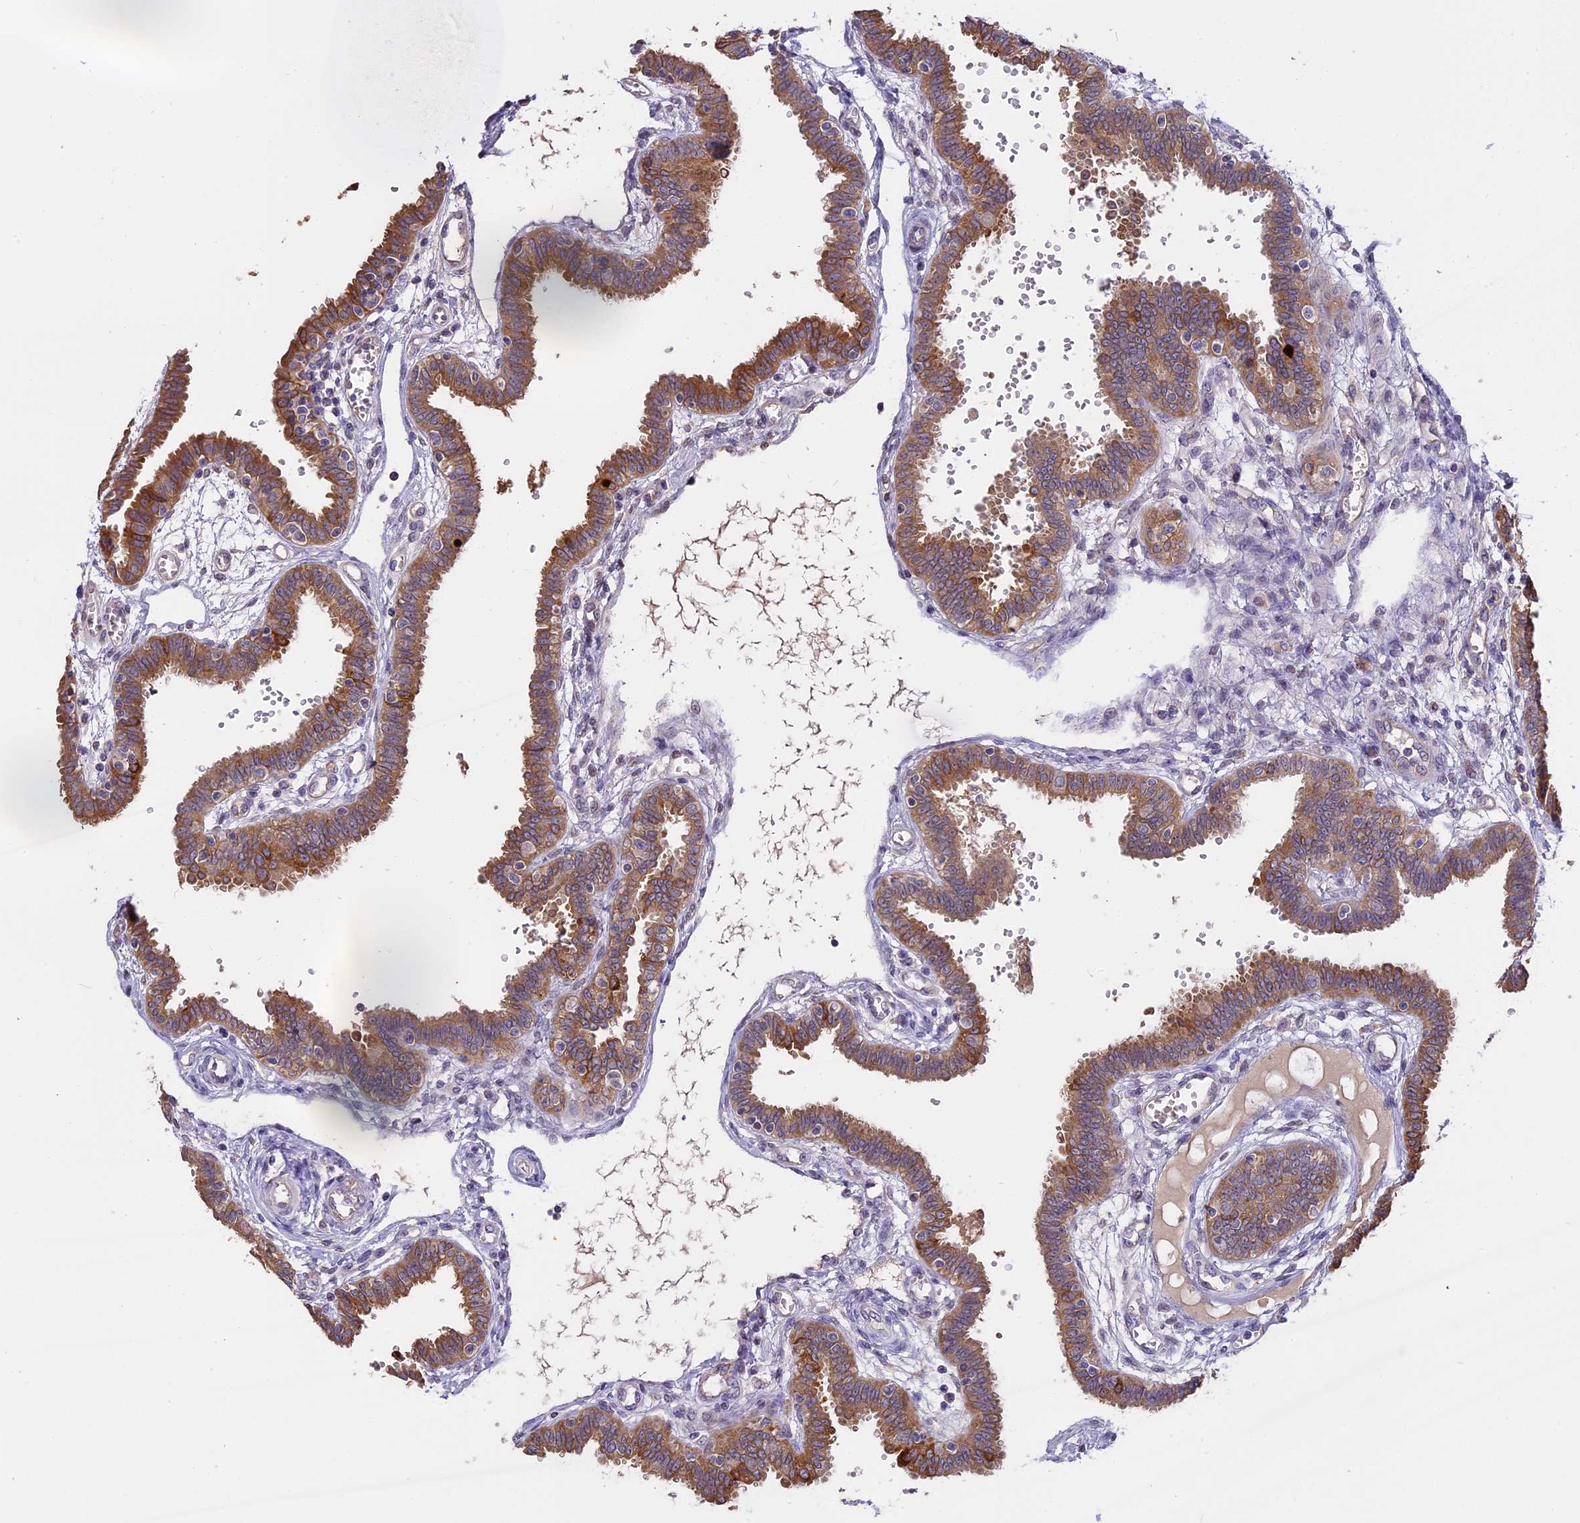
{"staining": {"intensity": "moderate", "quantity": ">75%", "location": "cytoplasmic/membranous"}, "tissue": "fallopian tube", "cell_type": "Glandular cells", "image_type": "normal", "snomed": [{"axis": "morphology", "description": "Normal tissue, NOS"}, {"axis": "topography", "description": "Fallopian tube"}], "caption": "Normal fallopian tube reveals moderate cytoplasmic/membranous positivity in about >75% of glandular cells, visualized by immunohistochemistry. (DAB IHC, brown staining for protein, blue staining for nuclei).", "gene": "WFDC2", "patient": {"sex": "female", "age": 32}}